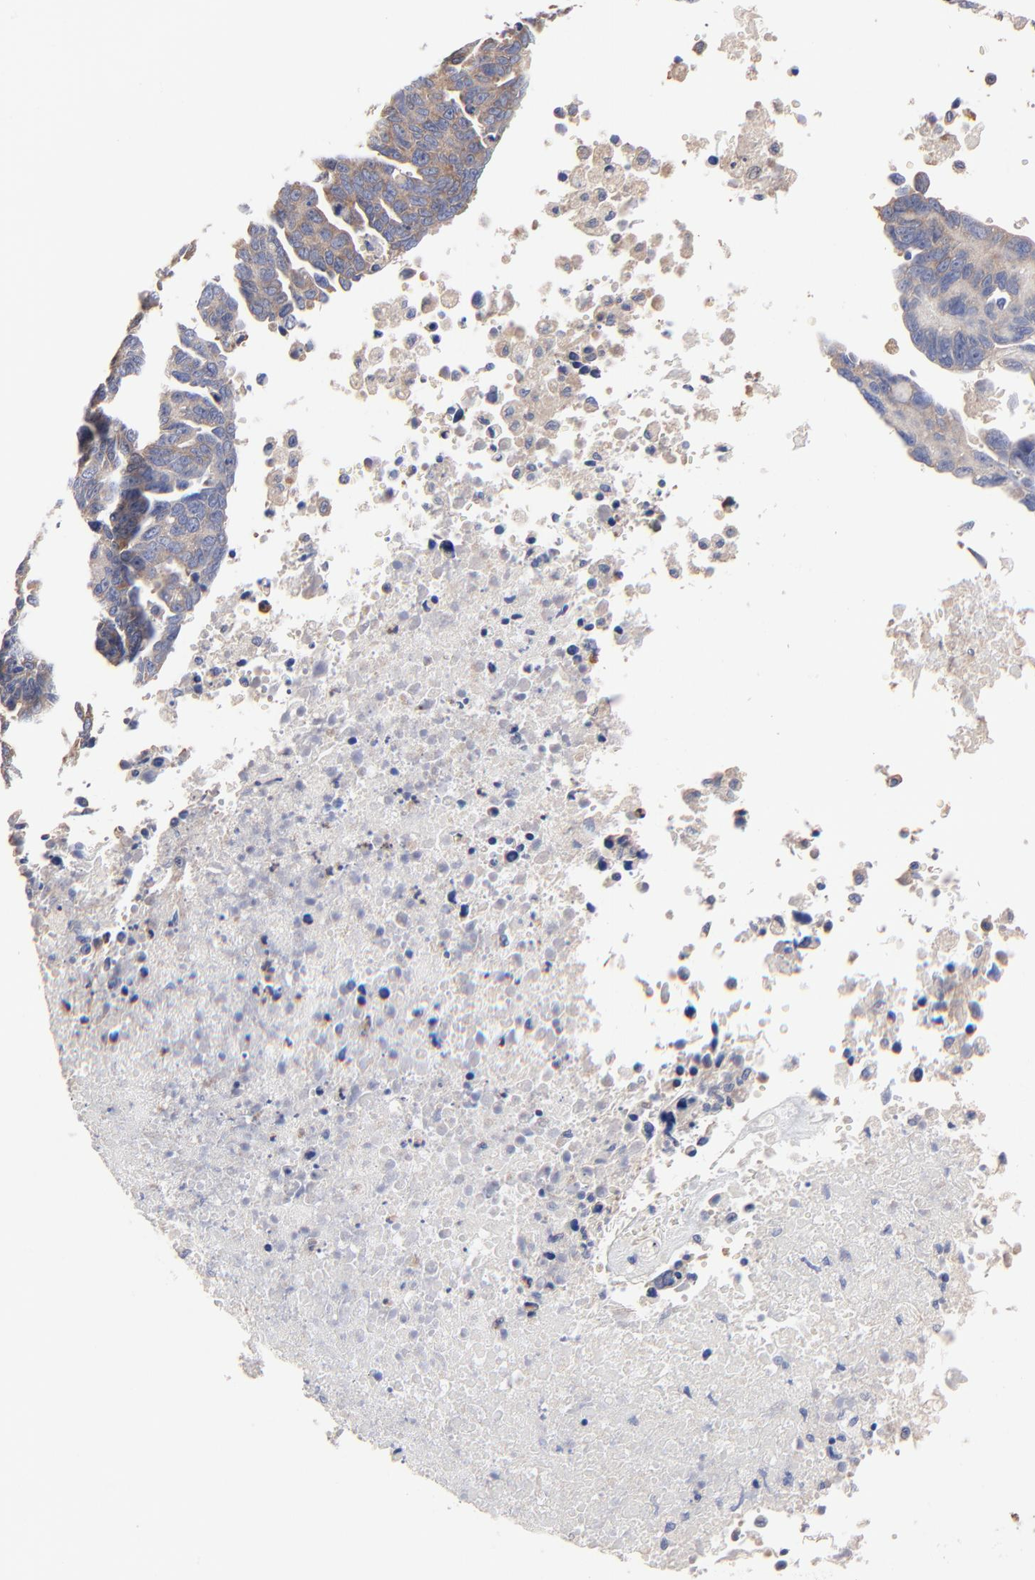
{"staining": {"intensity": "moderate", "quantity": ">75%", "location": "cytoplasmic/membranous"}, "tissue": "ovarian cancer", "cell_type": "Tumor cells", "image_type": "cancer", "snomed": [{"axis": "morphology", "description": "Carcinoma, endometroid"}, {"axis": "morphology", "description": "Cystadenocarcinoma, serous, NOS"}, {"axis": "topography", "description": "Ovary"}], "caption": "This micrograph displays ovarian cancer stained with IHC to label a protein in brown. The cytoplasmic/membranous of tumor cells show moderate positivity for the protein. Nuclei are counter-stained blue.", "gene": "PPFIBP2", "patient": {"sex": "female", "age": 45}}